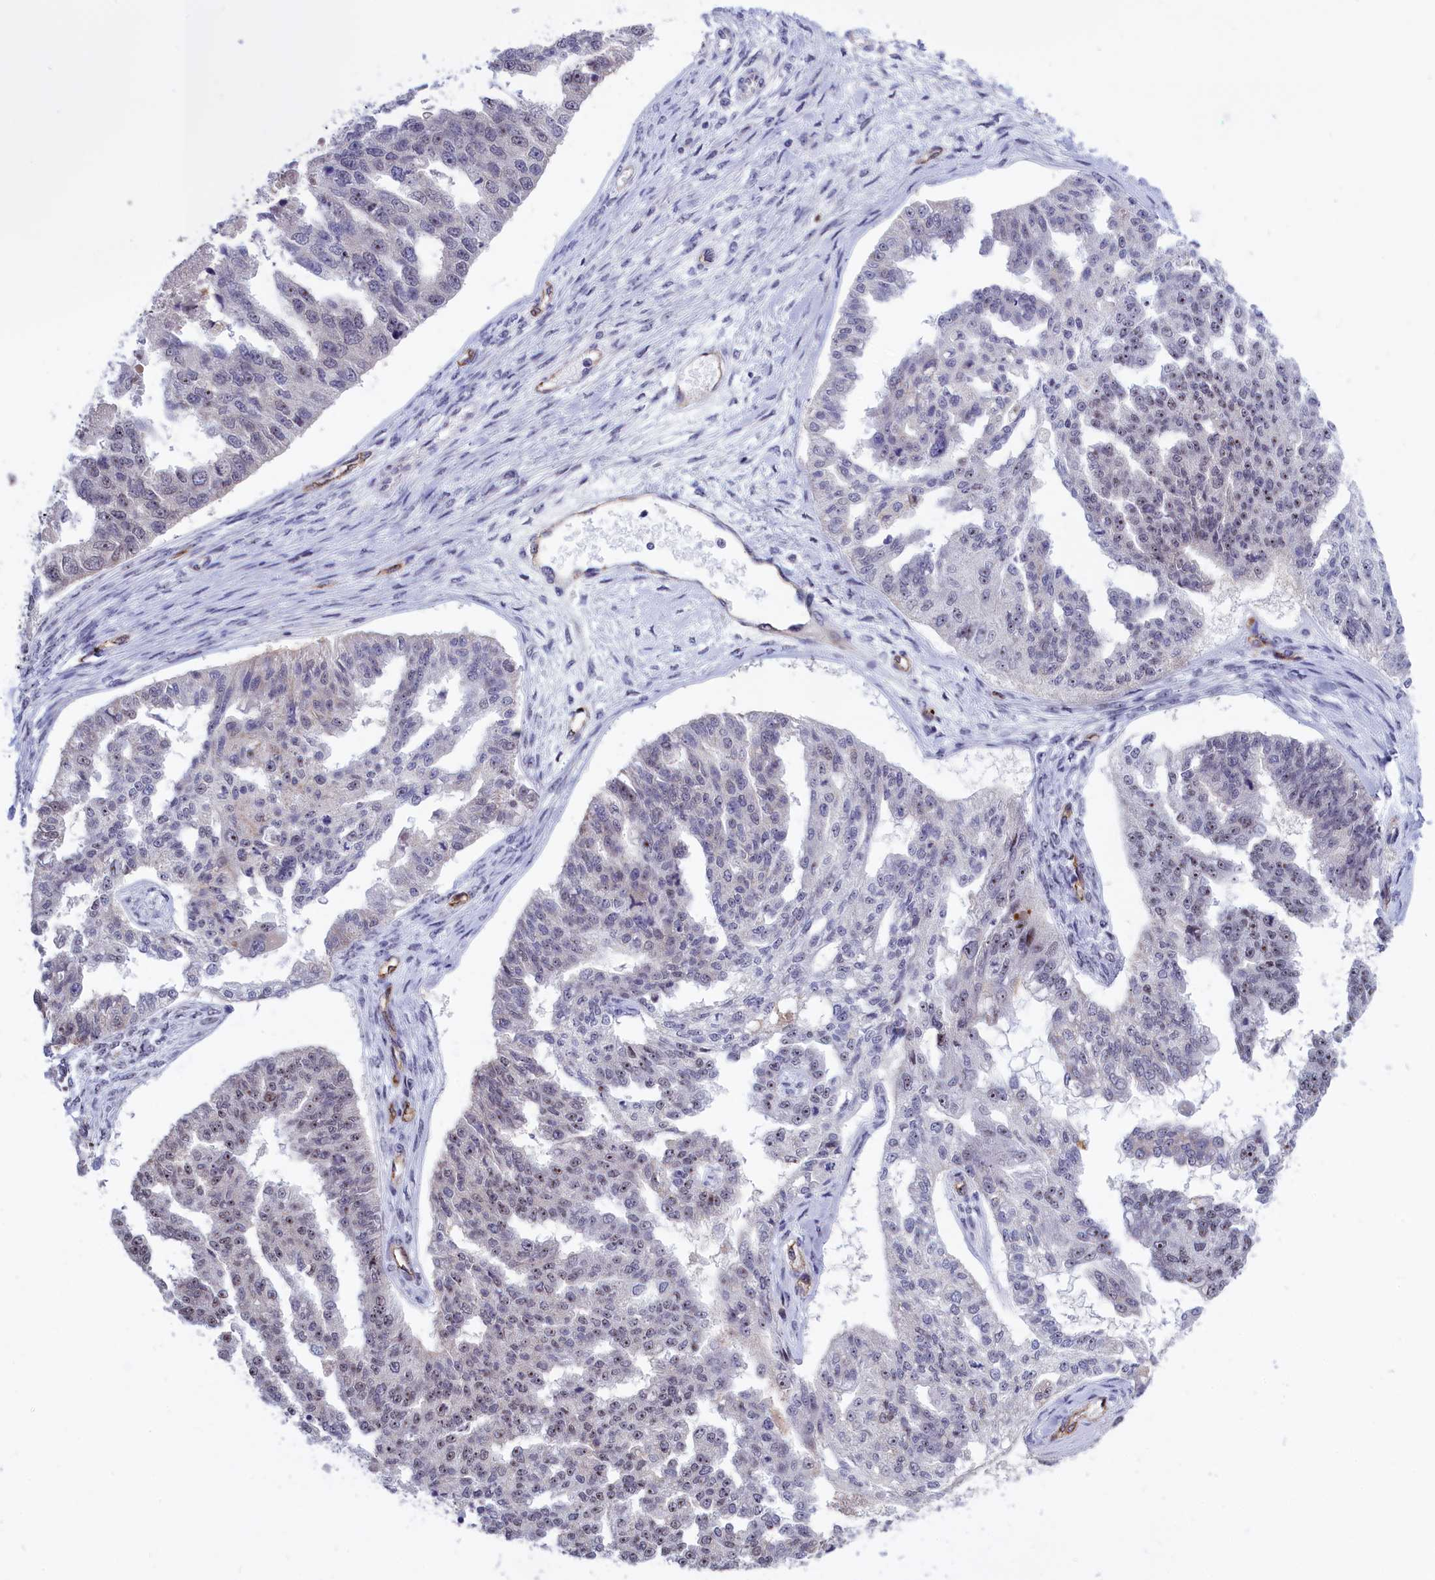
{"staining": {"intensity": "weak", "quantity": "<25%", "location": "nuclear"}, "tissue": "ovarian cancer", "cell_type": "Tumor cells", "image_type": "cancer", "snomed": [{"axis": "morphology", "description": "Cystadenocarcinoma, serous, NOS"}, {"axis": "topography", "description": "Ovary"}], "caption": "A photomicrograph of serous cystadenocarcinoma (ovarian) stained for a protein shows no brown staining in tumor cells. (Immunohistochemistry, brightfield microscopy, high magnification).", "gene": "MPND", "patient": {"sex": "female", "age": 58}}